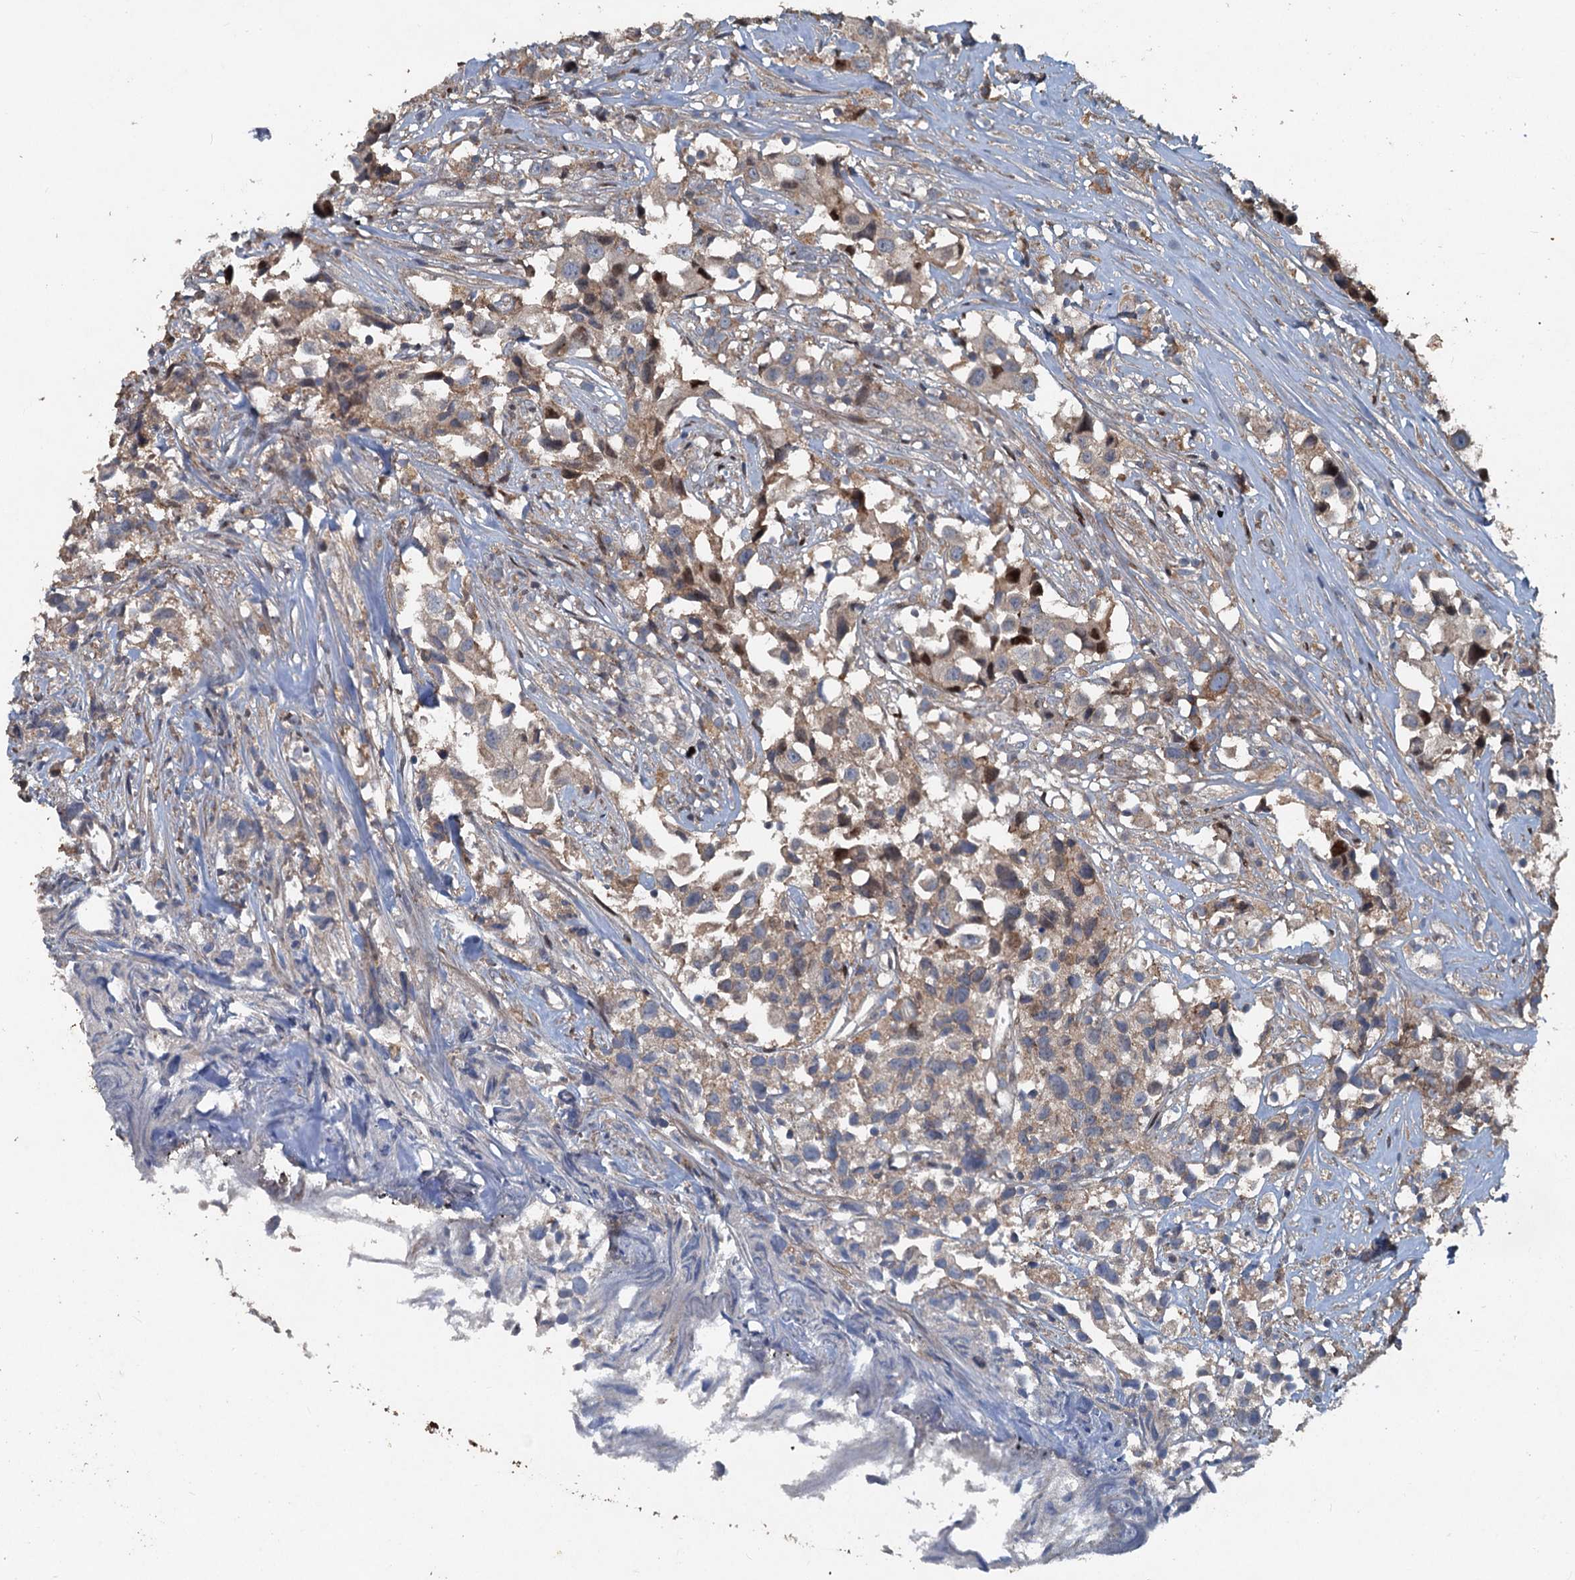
{"staining": {"intensity": "moderate", "quantity": "<25%", "location": "cytoplasmic/membranous,nuclear"}, "tissue": "urothelial cancer", "cell_type": "Tumor cells", "image_type": "cancer", "snomed": [{"axis": "morphology", "description": "Urothelial carcinoma, High grade"}, {"axis": "topography", "description": "Urinary bladder"}], "caption": "Urothelial carcinoma (high-grade) stained with a brown dye shows moderate cytoplasmic/membranous and nuclear positive staining in approximately <25% of tumor cells.", "gene": "TAPBPL", "patient": {"sex": "female", "age": 75}}